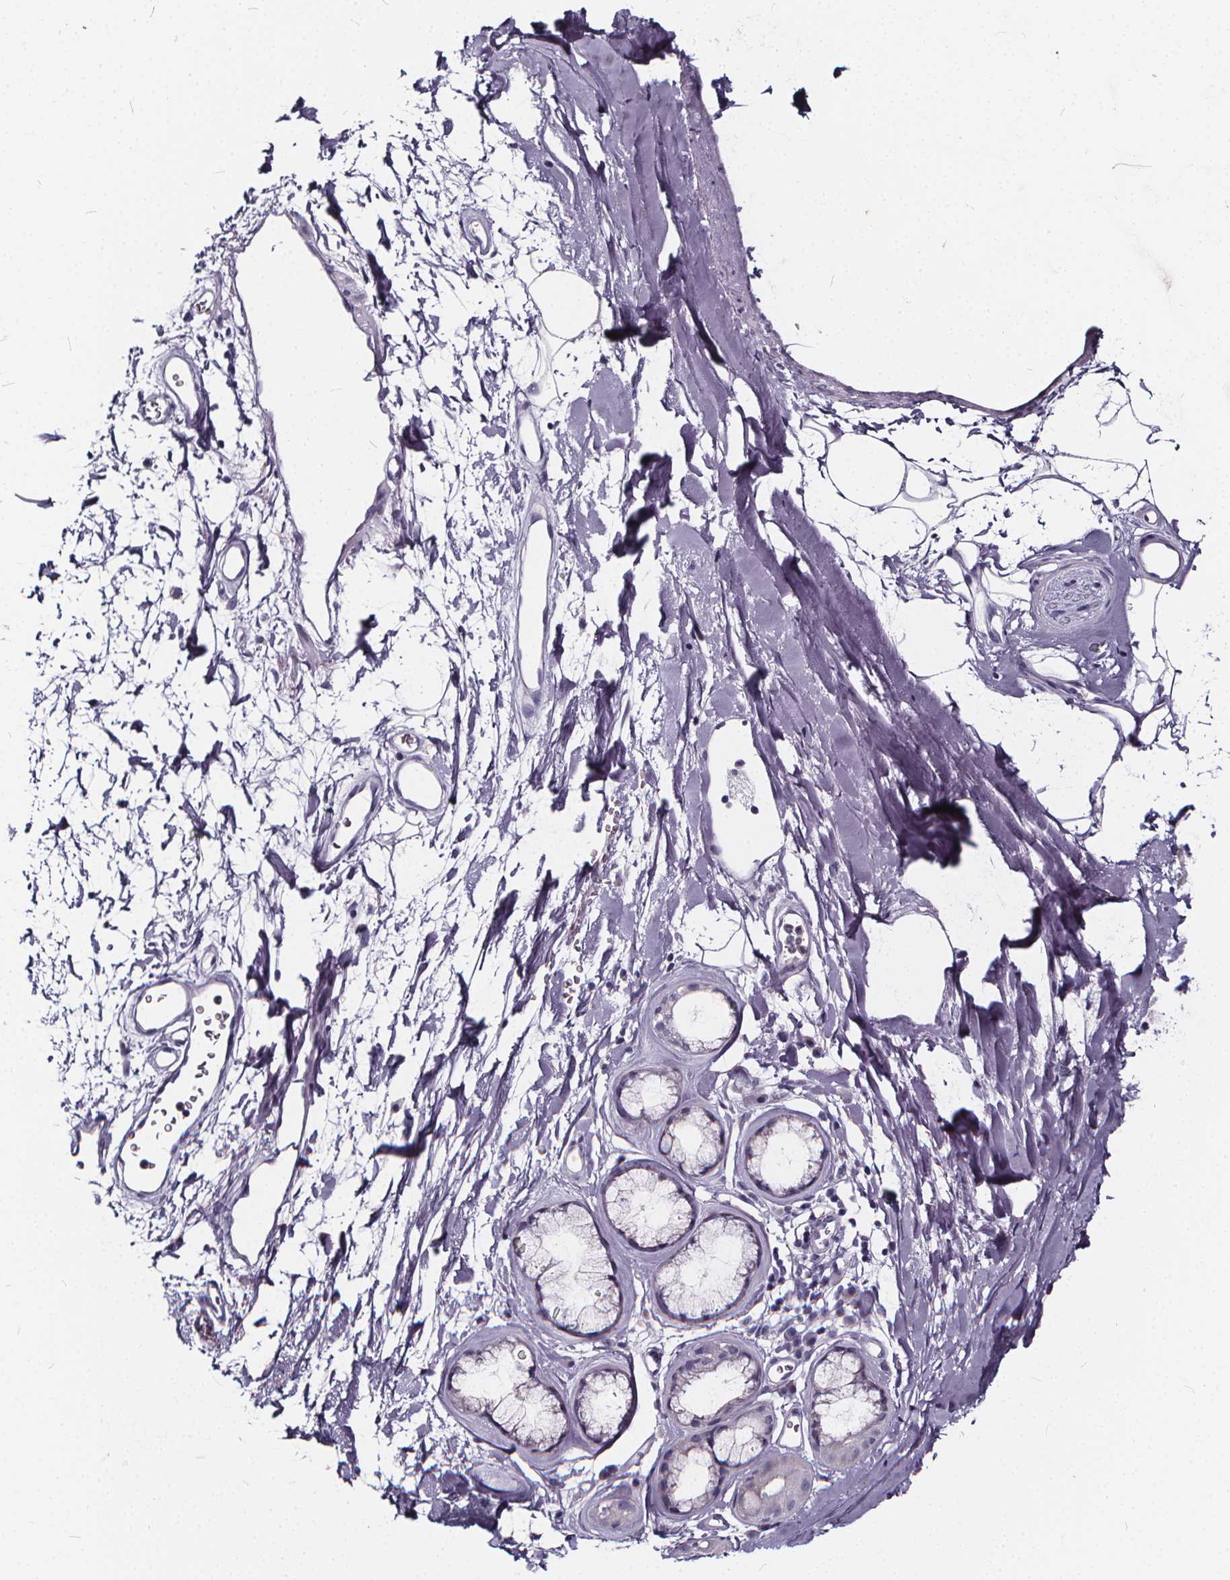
{"staining": {"intensity": "negative", "quantity": "none", "location": "none"}, "tissue": "adipose tissue", "cell_type": "Adipocytes", "image_type": "normal", "snomed": [{"axis": "morphology", "description": "Normal tissue, NOS"}, {"axis": "topography", "description": "Cartilage tissue"}, {"axis": "topography", "description": "Bronchus"}], "caption": "DAB immunohistochemical staining of benign human adipose tissue demonstrates no significant expression in adipocytes.", "gene": "SPEF2", "patient": {"sex": "male", "age": 58}}